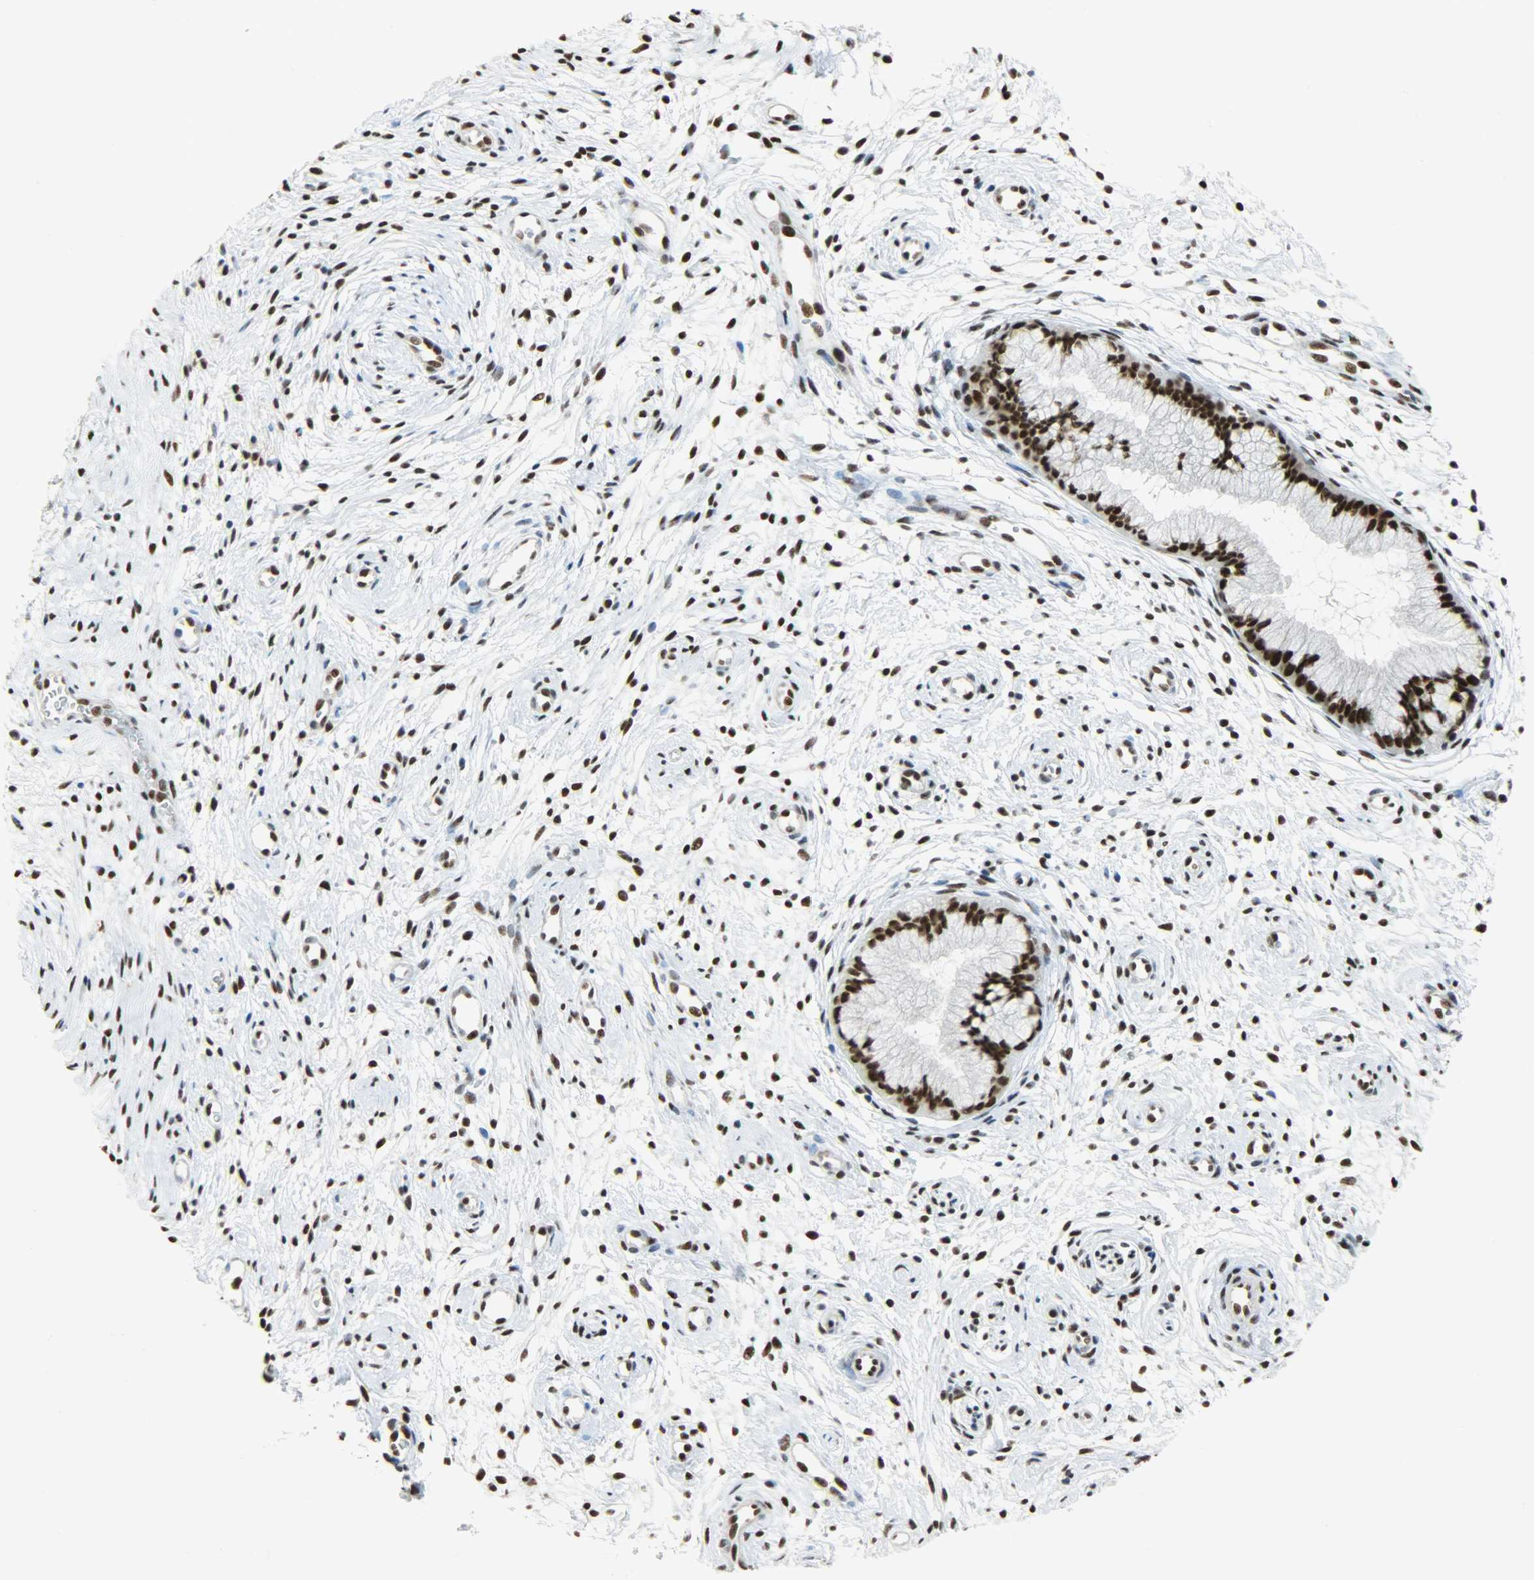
{"staining": {"intensity": "strong", "quantity": ">75%", "location": "nuclear"}, "tissue": "cervix", "cell_type": "Glandular cells", "image_type": "normal", "snomed": [{"axis": "morphology", "description": "Normal tissue, NOS"}, {"axis": "topography", "description": "Cervix"}], "caption": "Immunohistochemistry (DAB) staining of unremarkable cervix demonstrates strong nuclear protein positivity in approximately >75% of glandular cells.", "gene": "SSB", "patient": {"sex": "female", "age": 39}}